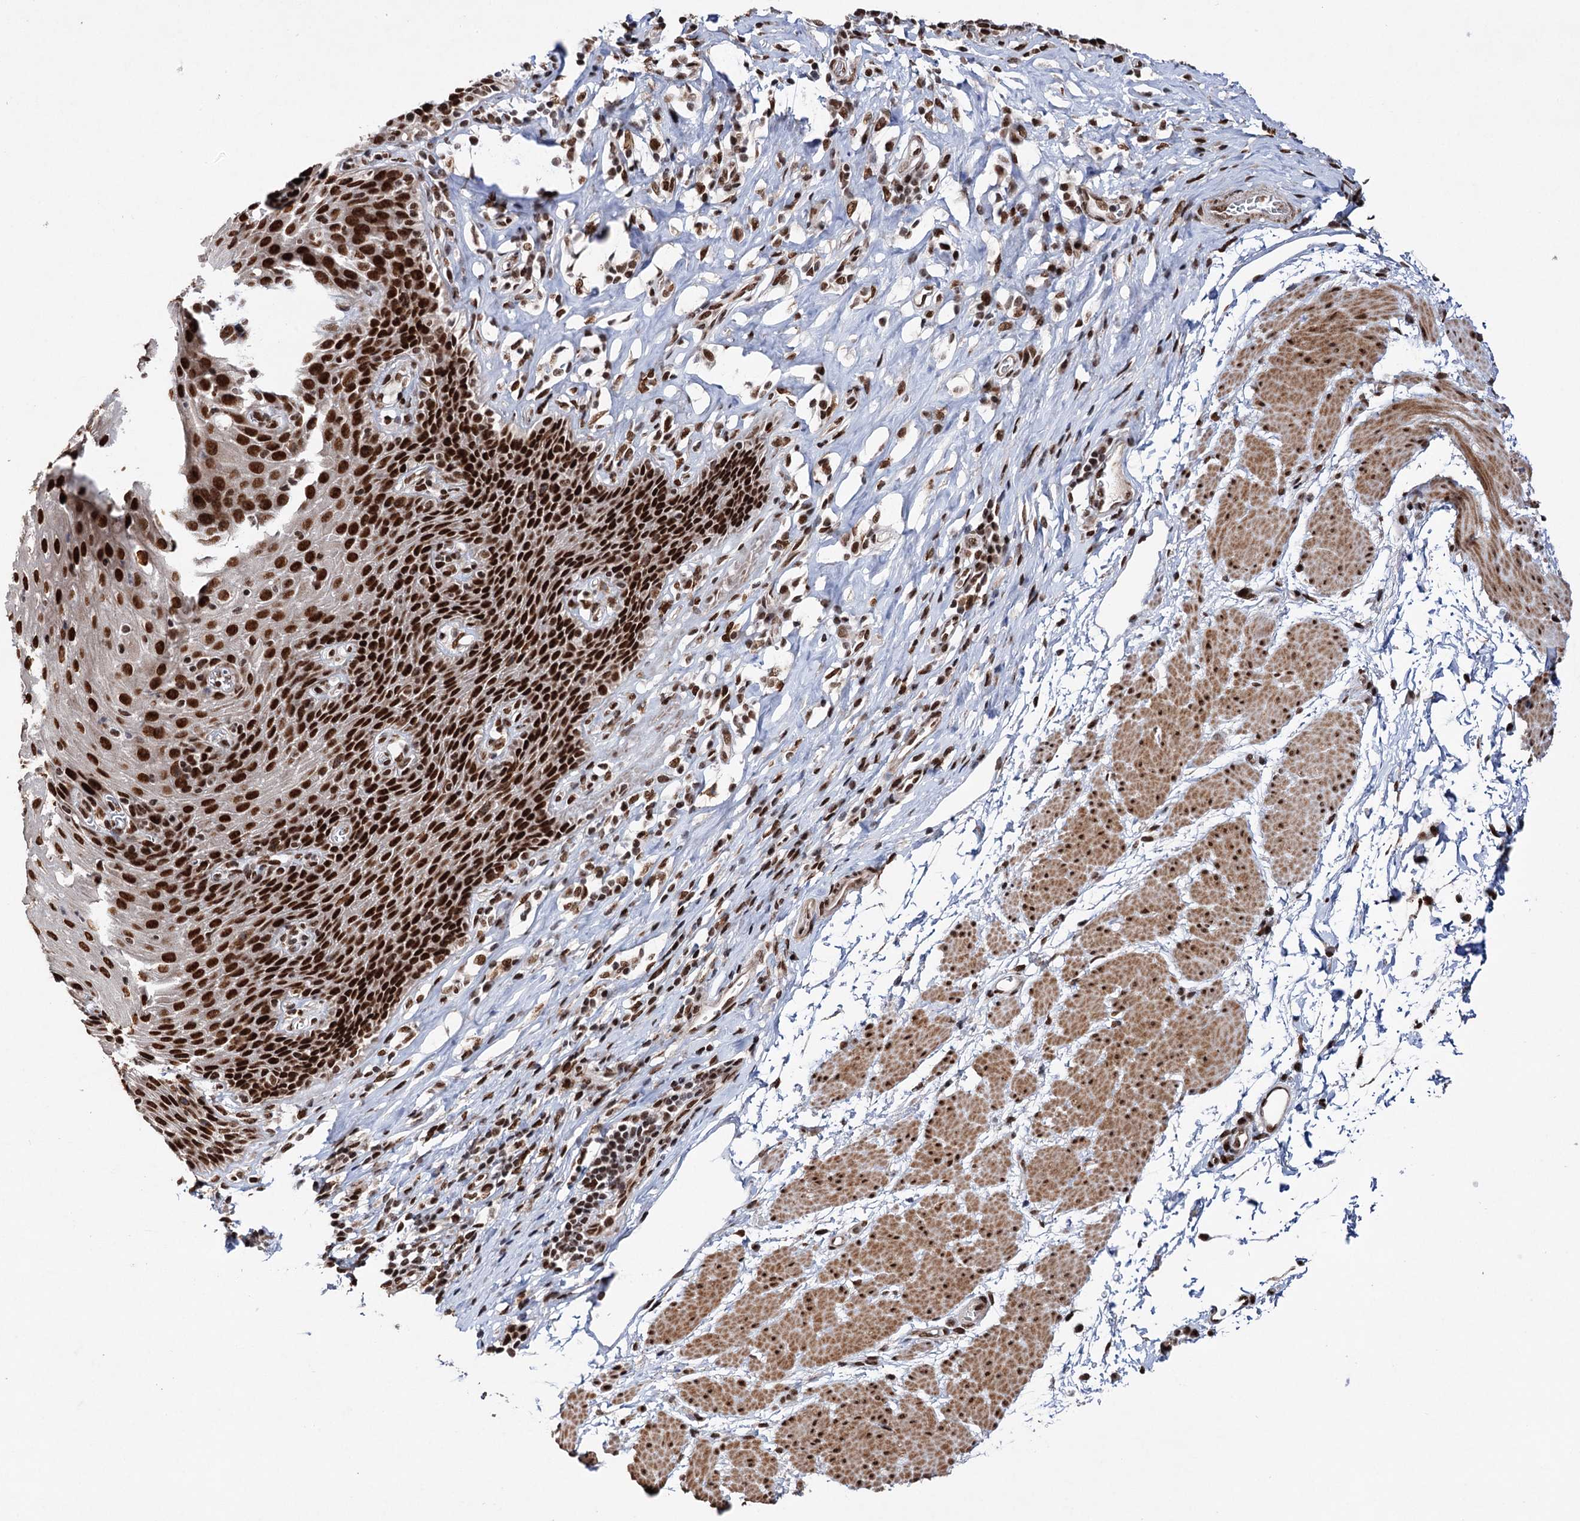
{"staining": {"intensity": "strong", "quantity": ">75%", "location": "nuclear"}, "tissue": "esophagus", "cell_type": "Squamous epithelial cells", "image_type": "normal", "snomed": [{"axis": "morphology", "description": "Normal tissue, NOS"}, {"axis": "topography", "description": "Esophagus"}], "caption": "Immunohistochemical staining of normal human esophagus exhibits >75% levels of strong nuclear protein expression in about >75% of squamous epithelial cells.", "gene": "MATR3", "patient": {"sex": "female", "age": 61}}